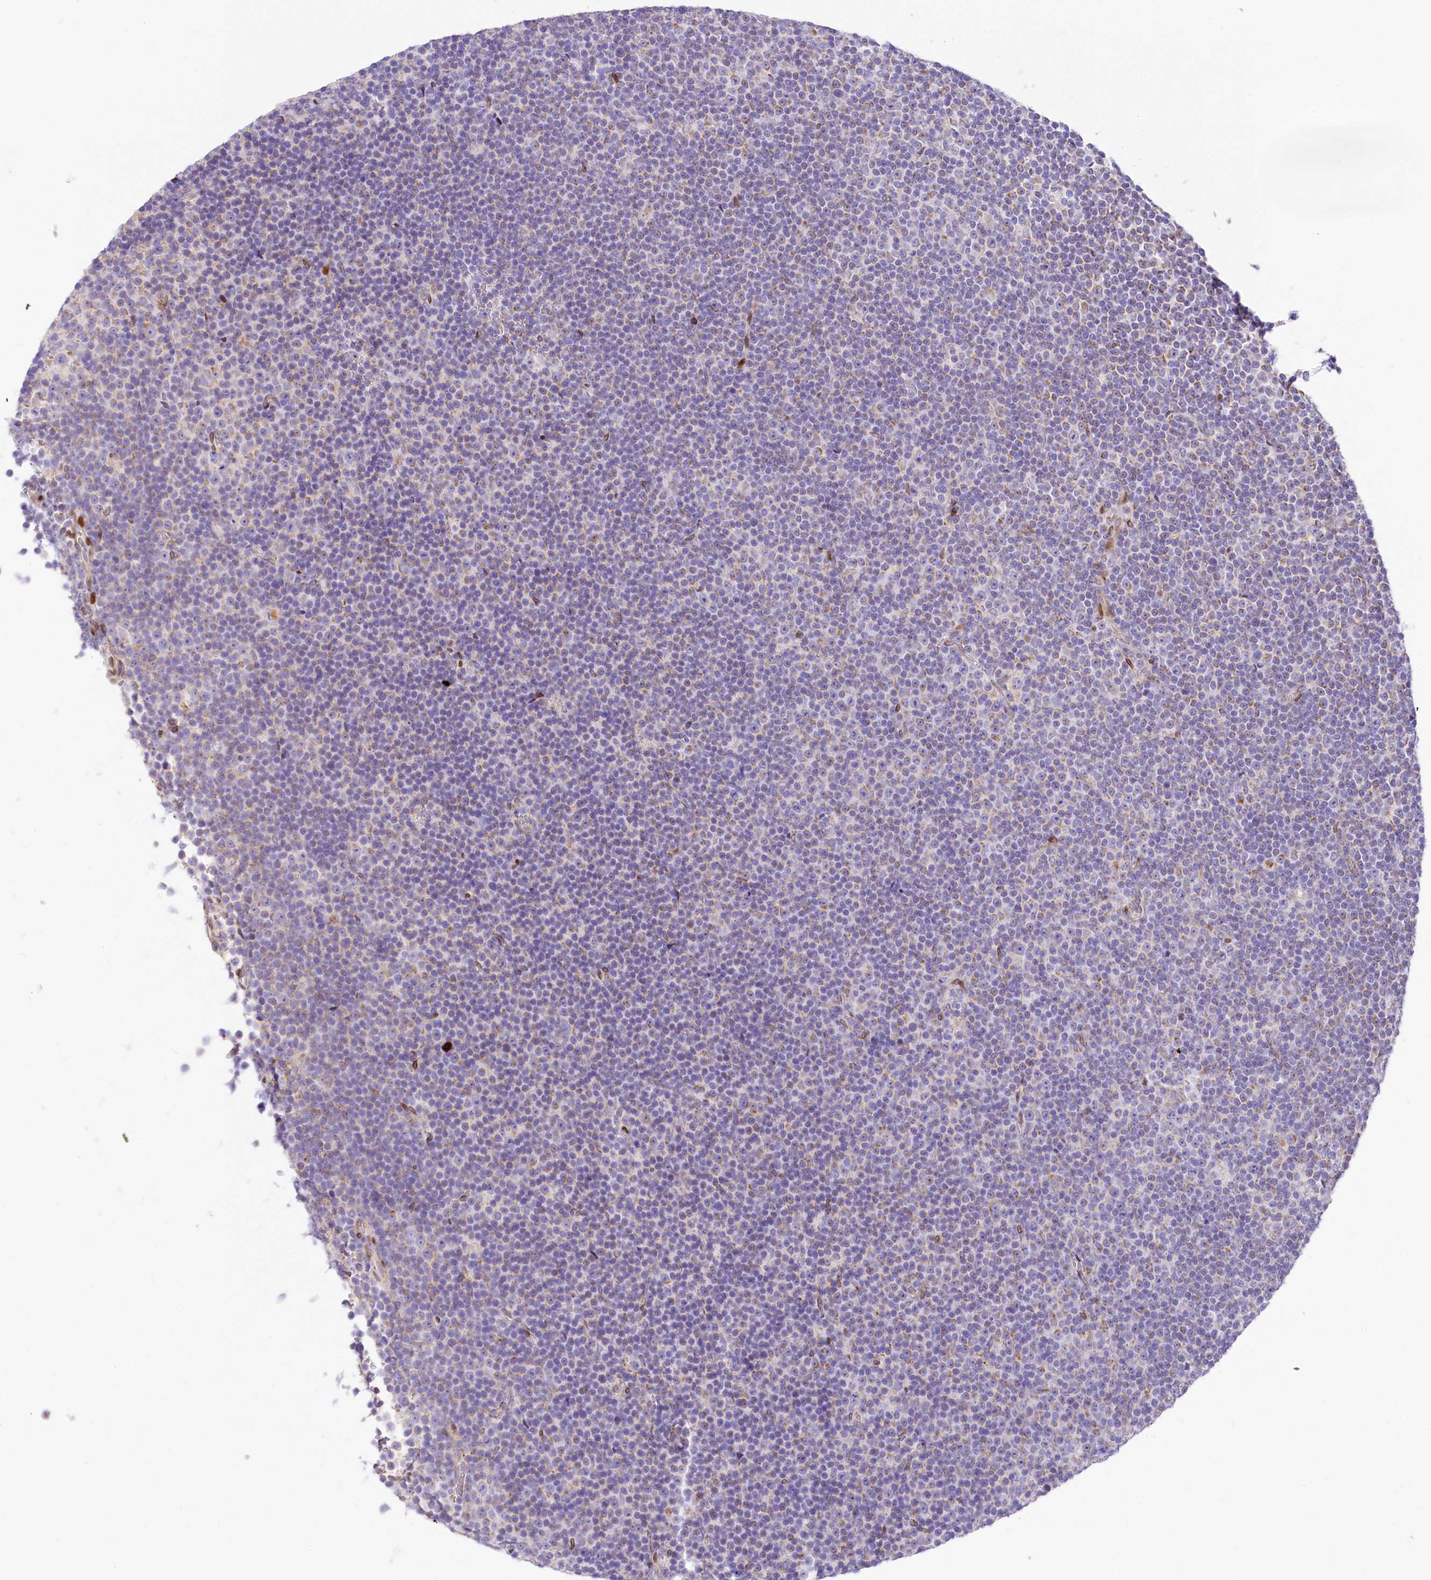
{"staining": {"intensity": "weak", "quantity": "<25%", "location": "cytoplasmic/membranous"}, "tissue": "lymphoma", "cell_type": "Tumor cells", "image_type": "cancer", "snomed": [{"axis": "morphology", "description": "Malignant lymphoma, non-Hodgkin's type, Low grade"}, {"axis": "topography", "description": "Lymph node"}], "caption": "A high-resolution histopathology image shows immunohistochemistry (IHC) staining of lymphoma, which demonstrates no significant staining in tumor cells. (Stains: DAB immunohistochemistry with hematoxylin counter stain, Microscopy: brightfield microscopy at high magnification).", "gene": "PPIP5K2", "patient": {"sex": "female", "age": 67}}